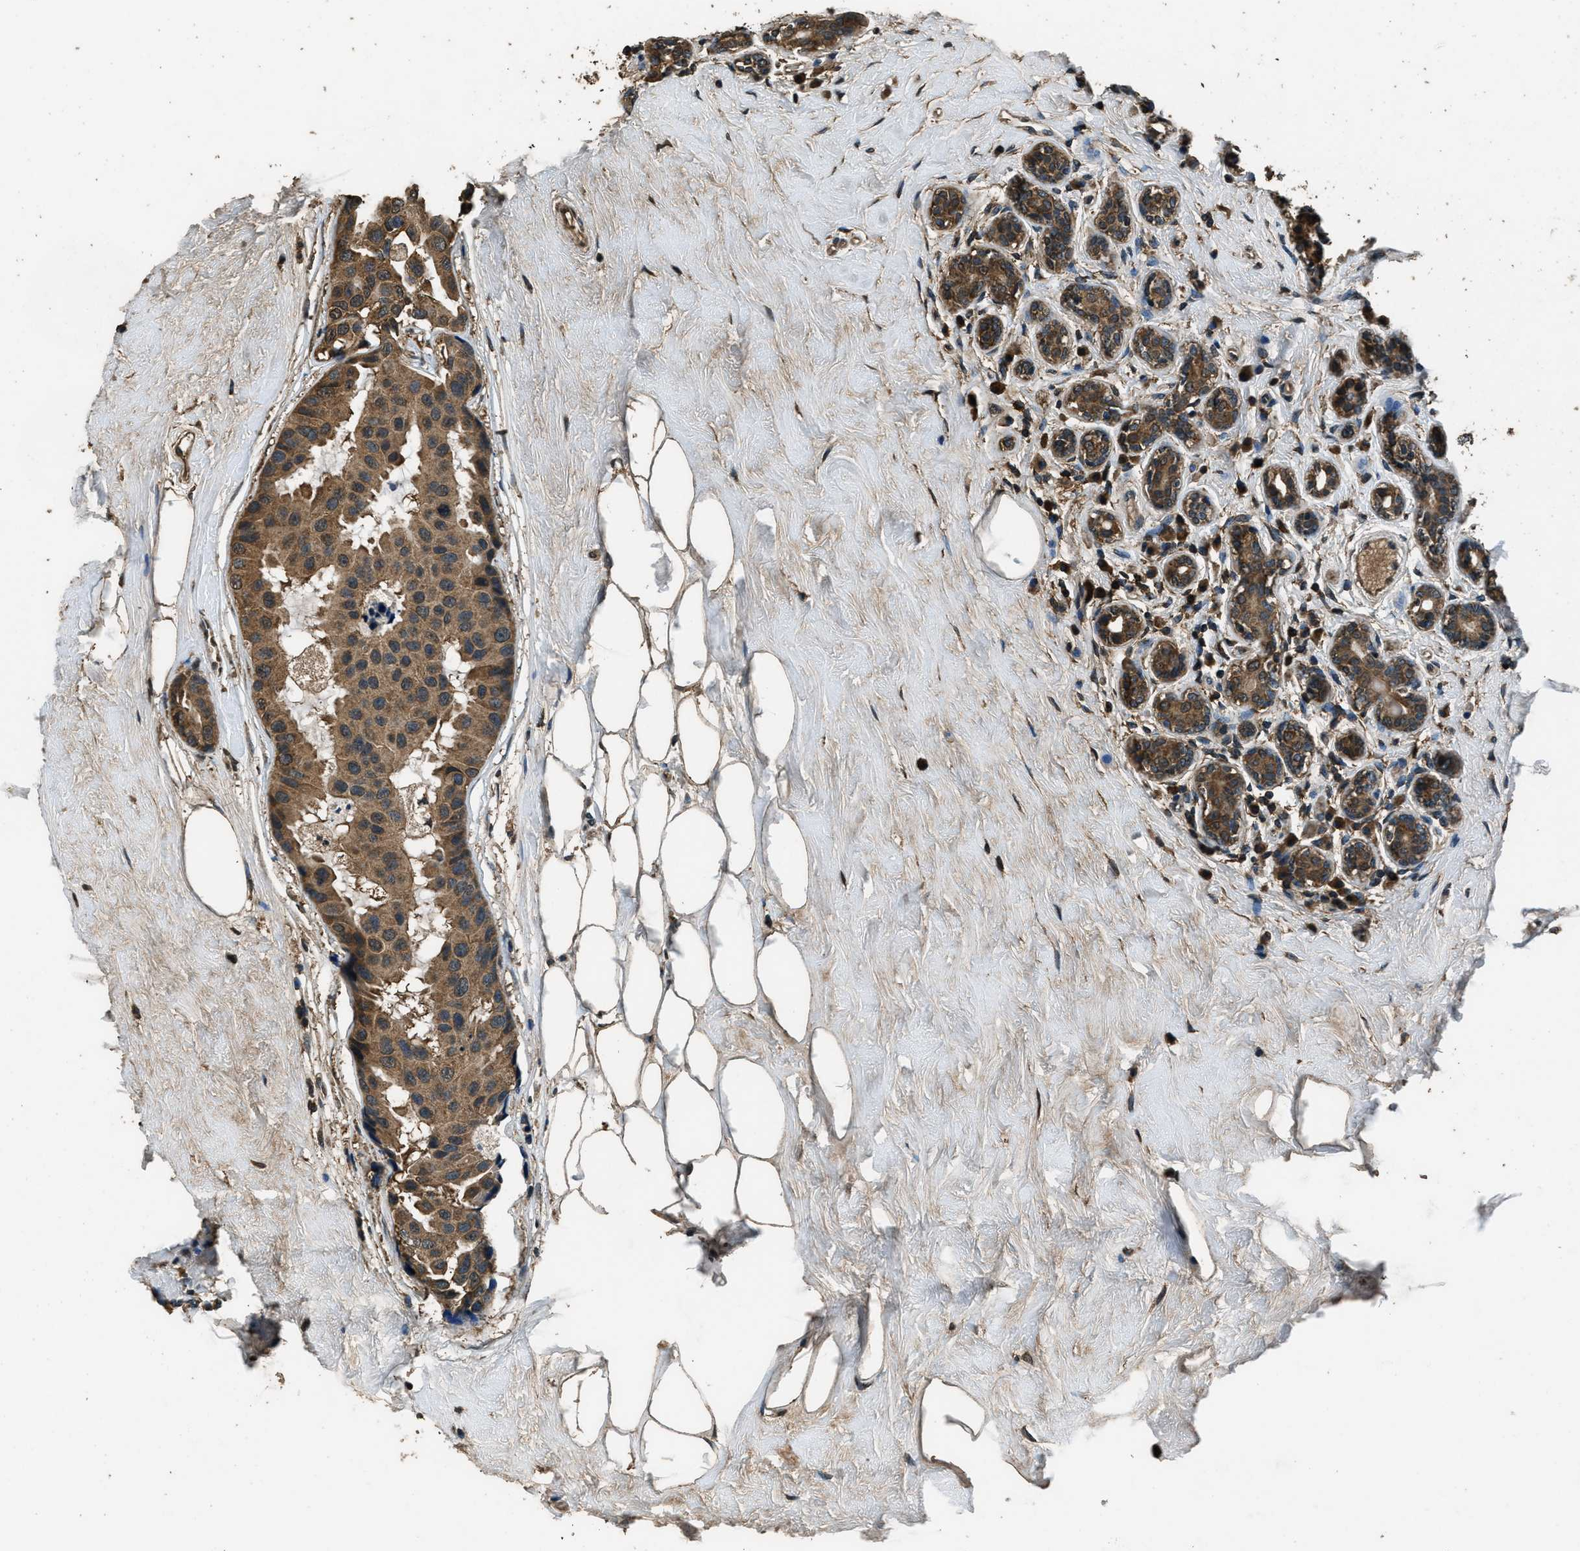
{"staining": {"intensity": "moderate", "quantity": ">75%", "location": "cytoplasmic/membranous"}, "tissue": "breast cancer", "cell_type": "Tumor cells", "image_type": "cancer", "snomed": [{"axis": "morphology", "description": "Normal tissue, NOS"}, {"axis": "morphology", "description": "Duct carcinoma"}, {"axis": "topography", "description": "Breast"}], "caption": "Immunohistochemistry of infiltrating ductal carcinoma (breast) reveals medium levels of moderate cytoplasmic/membranous positivity in about >75% of tumor cells. (IHC, brightfield microscopy, high magnification).", "gene": "SALL3", "patient": {"sex": "female", "age": 39}}